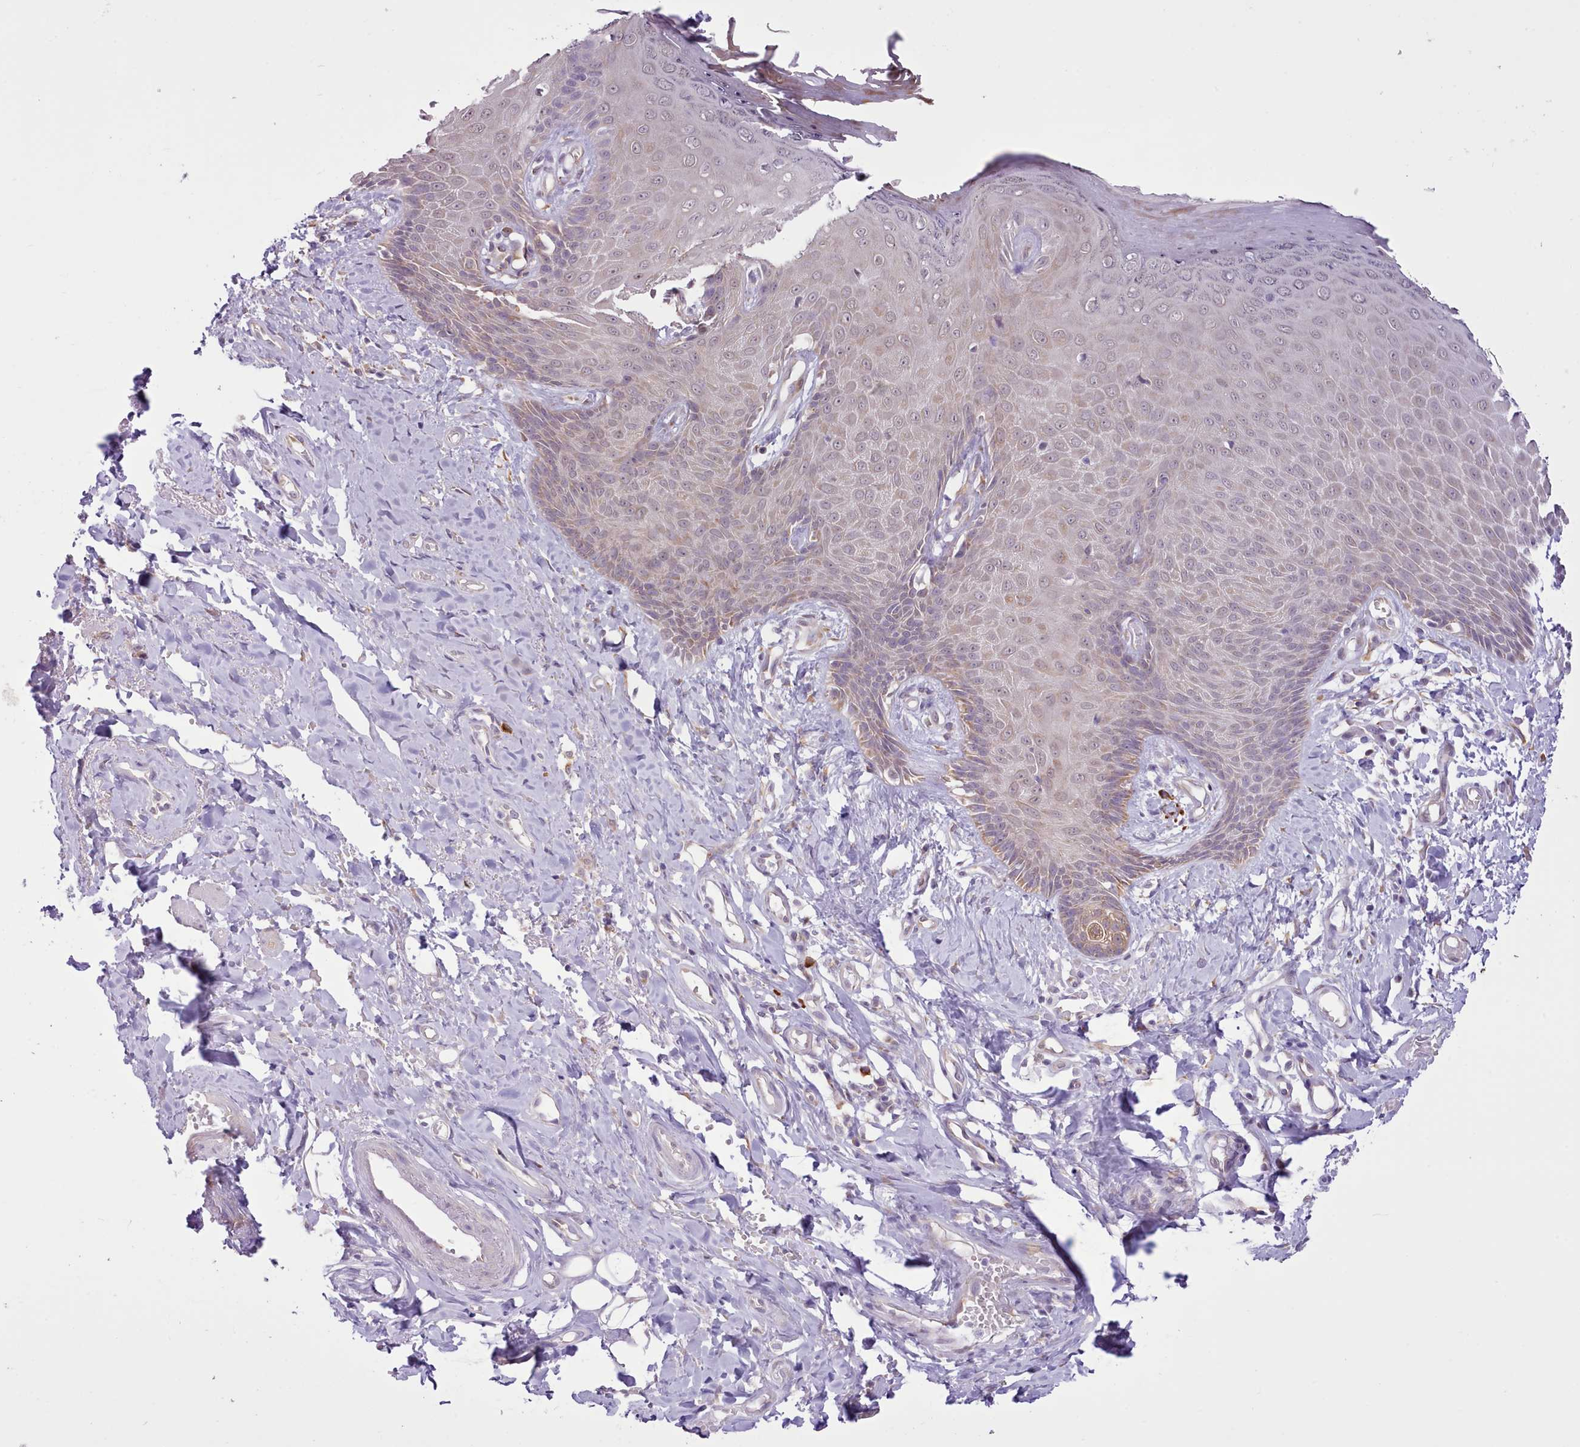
{"staining": {"intensity": "moderate", "quantity": ">75%", "location": "cytoplasmic/membranous"}, "tissue": "skin", "cell_type": "Epidermal cells", "image_type": "normal", "snomed": [{"axis": "morphology", "description": "Normal tissue, NOS"}, {"axis": "topography", "description": "Anal"}], "caption": "Immunohistochemistry (IHC) (DAB) staining of normal human skin displays moderate cytoplasmic/membranous protein expression in approximately >75% of epidermal cells. The protein is shown in brown color, while the nuclei are stained blue.", "gene": "SEC61B", "patient": {"sex": "male", "age": 78}}